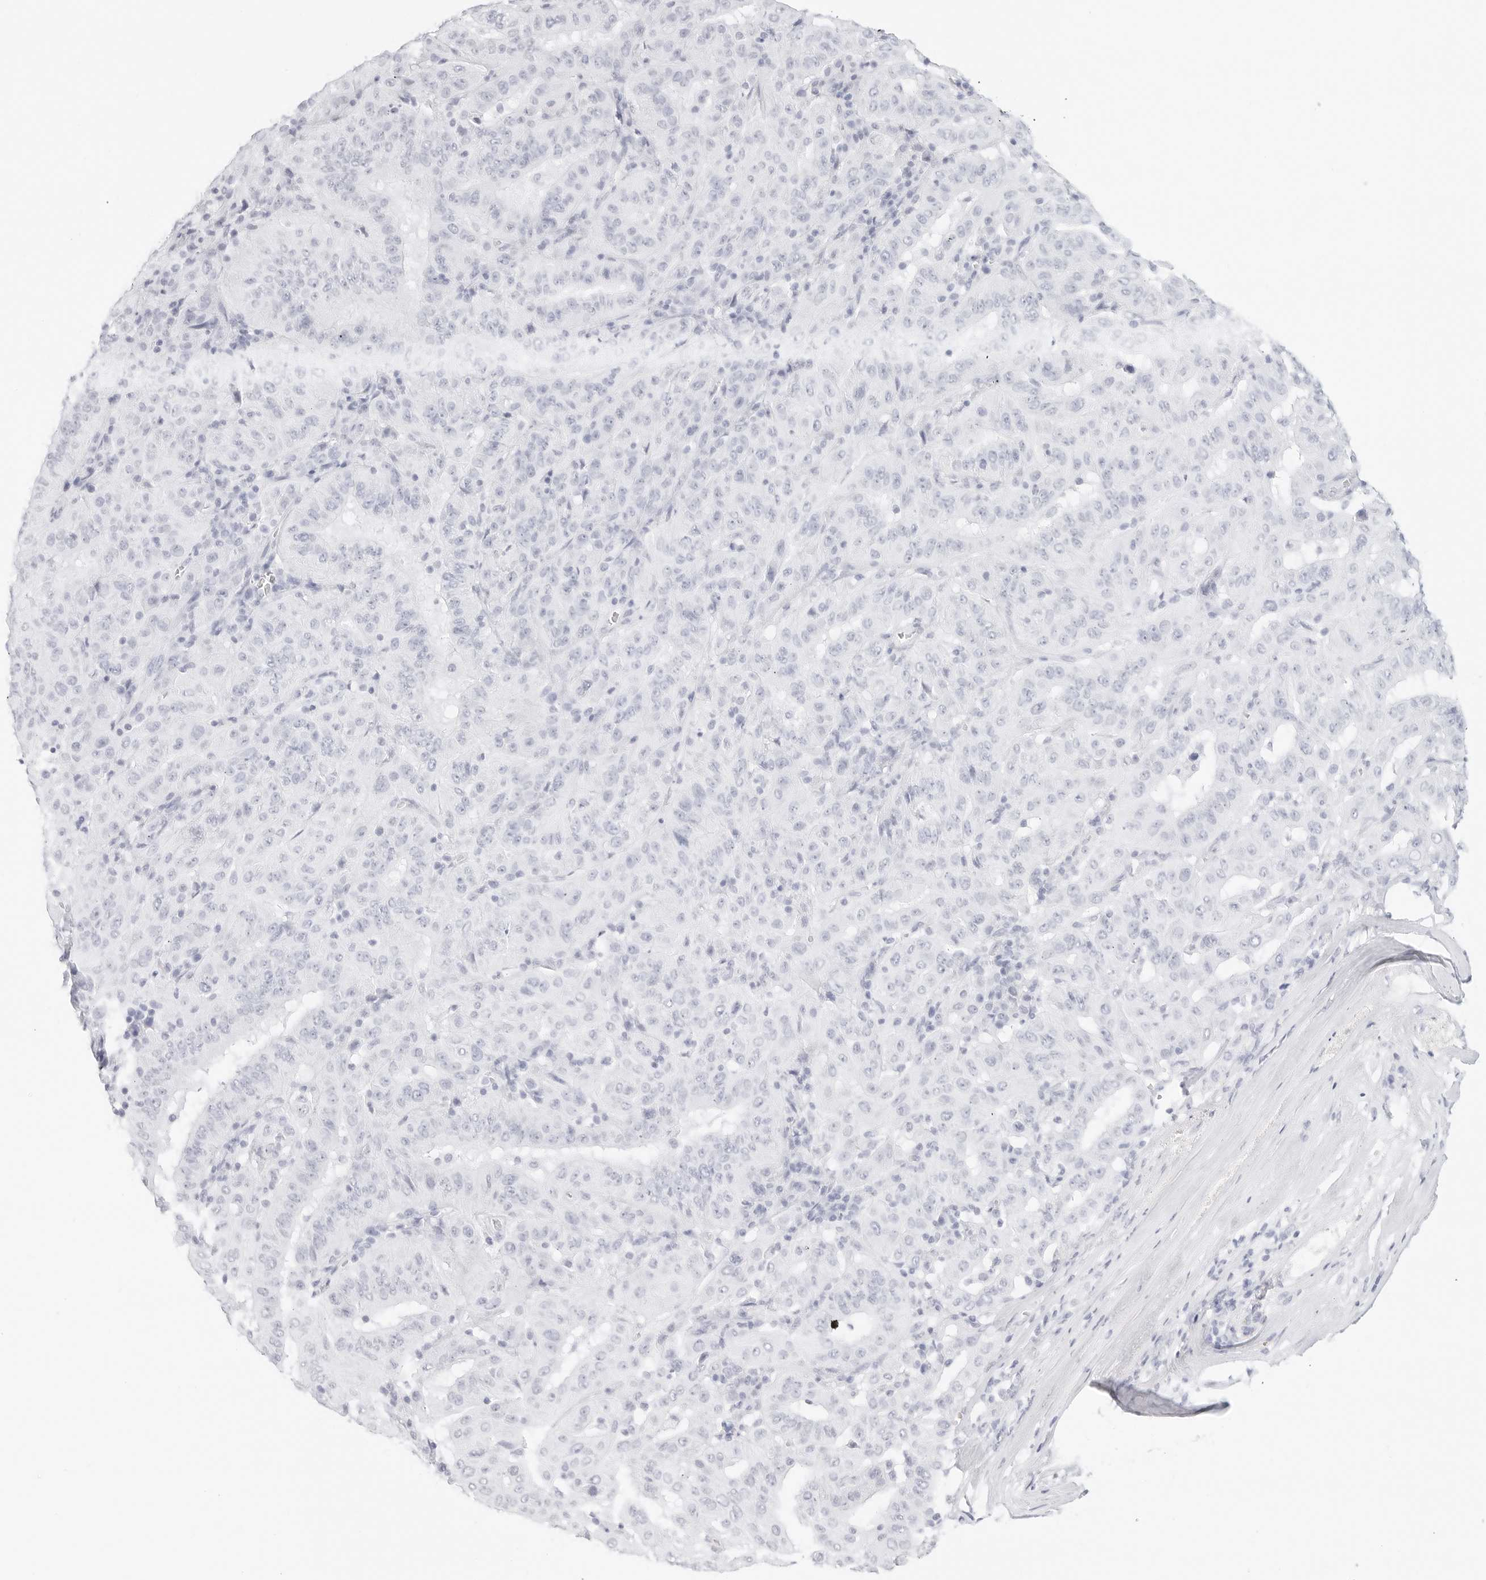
{"staining": {"intensity": "negative", "quantity": "none", "location": "none"}, "tissue": "pancreatic cancer", "cell_type": "Tumor cells", "image_type": "cancer", "snomed": [{"axis": "morphology", "description": "Adenocarcinoma, NOS"}, {"axis": "topography", "description": "Pancreas"}], "caption": "Micrograph shows no significant protein staining in tumor cells of adenocarcinoma (pancreatic). The staining was performed using DAB to visualize the protein expression in brown, while the nuclei were stained in blue with hematoxylin (Magnification: 20x).", "gene": "TFF2", "patient": {"sex": "male", "age": 63}}